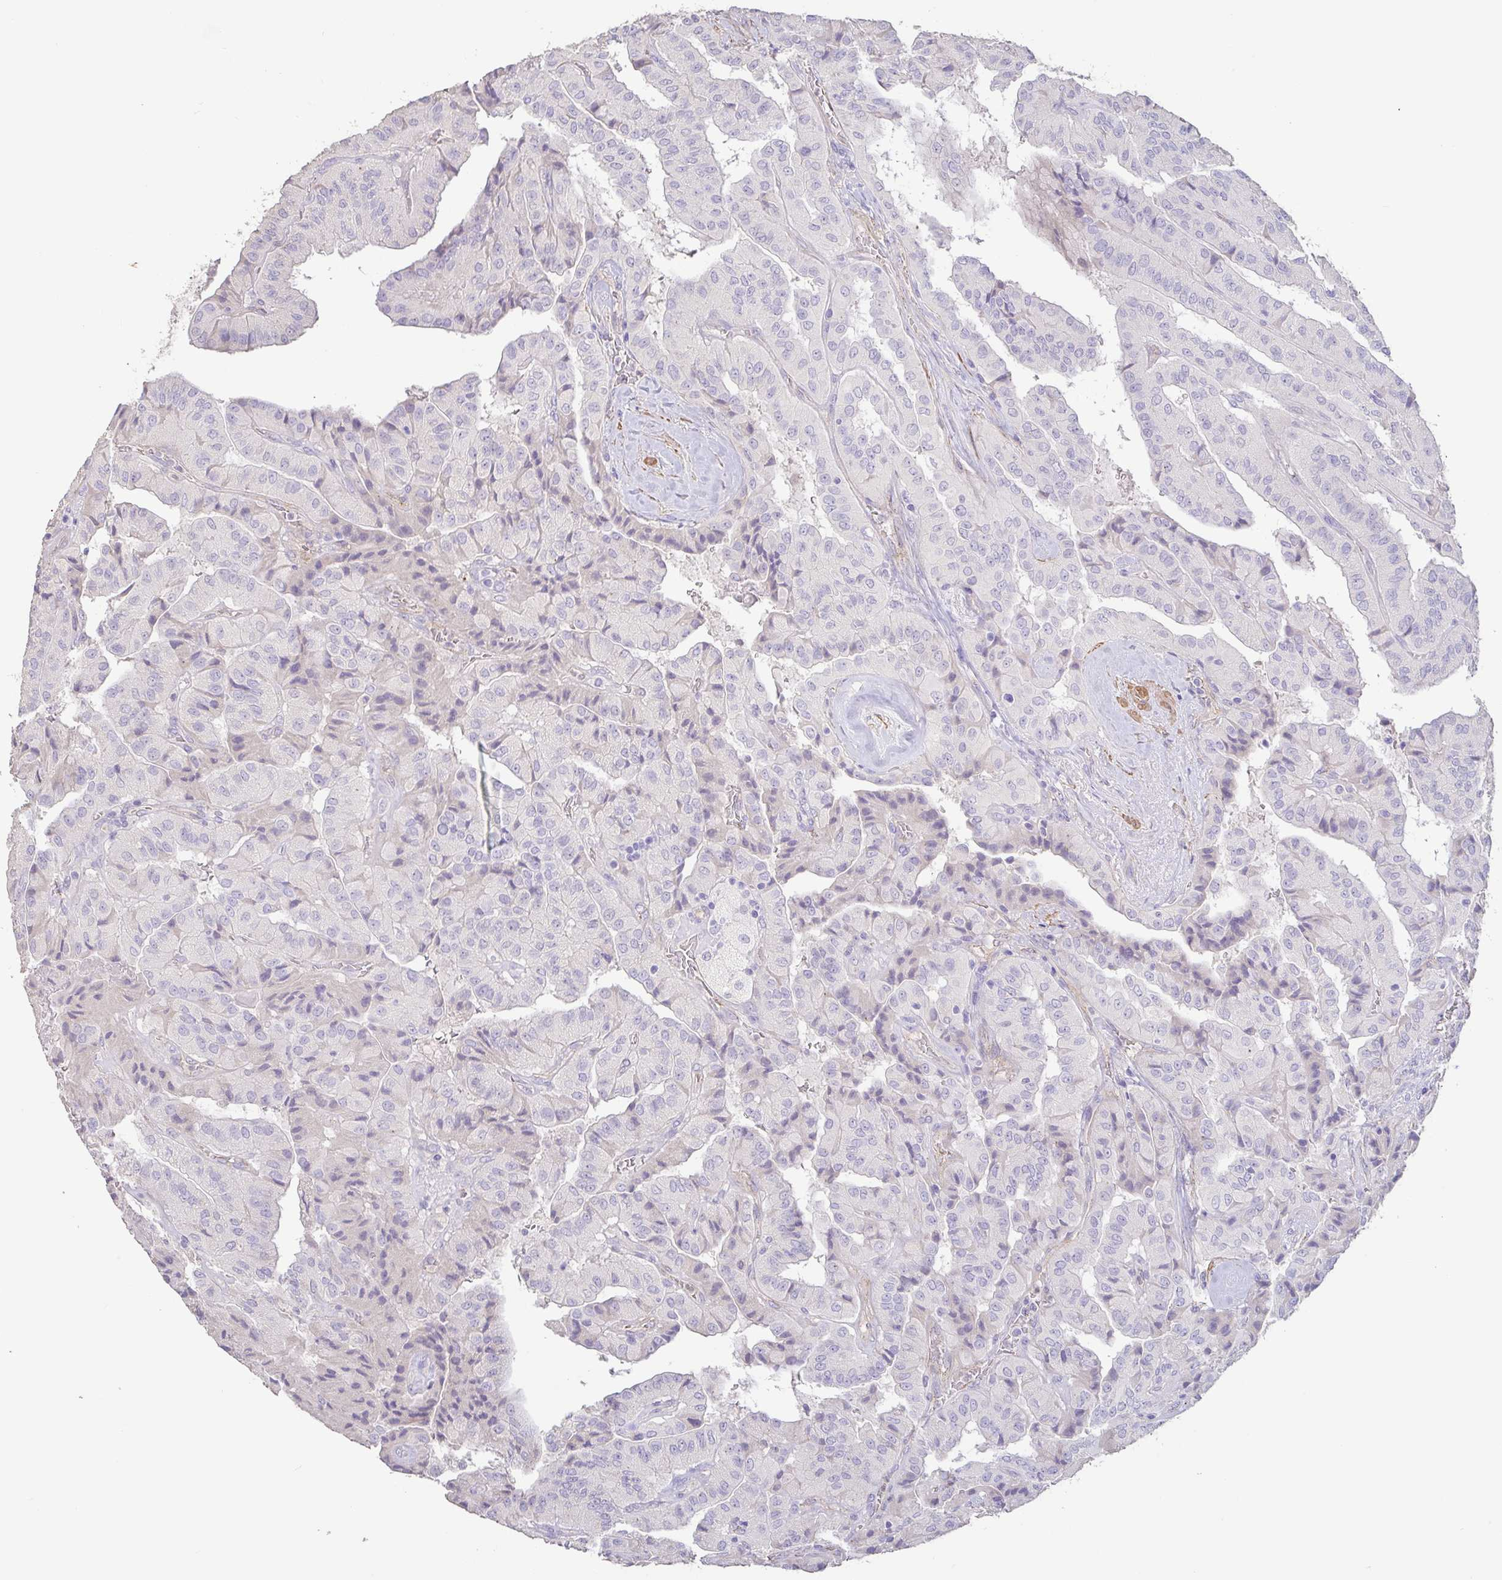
{"staining": {"intensity": "negative", "quantity": "none", "location": "none"}, "tissue": "thyroid cancer", "cell_type": "Tumor cells", "image_type": "cancer", "snomed": [{"axis": "morphology", "description": "Normal tissue, NOS"}, {"axis": "morphology", "description": "Papillary adenocarcinoma, NOS"}, {"axis": "topography", "description": "Thyroid gland"}], "caption": "Tumor cells are negative for protein expression in human thyroid cancer (papillary adenocarcinoma).", "gene": "PYGM", "patient": {"sex": "female", "age": 59}}